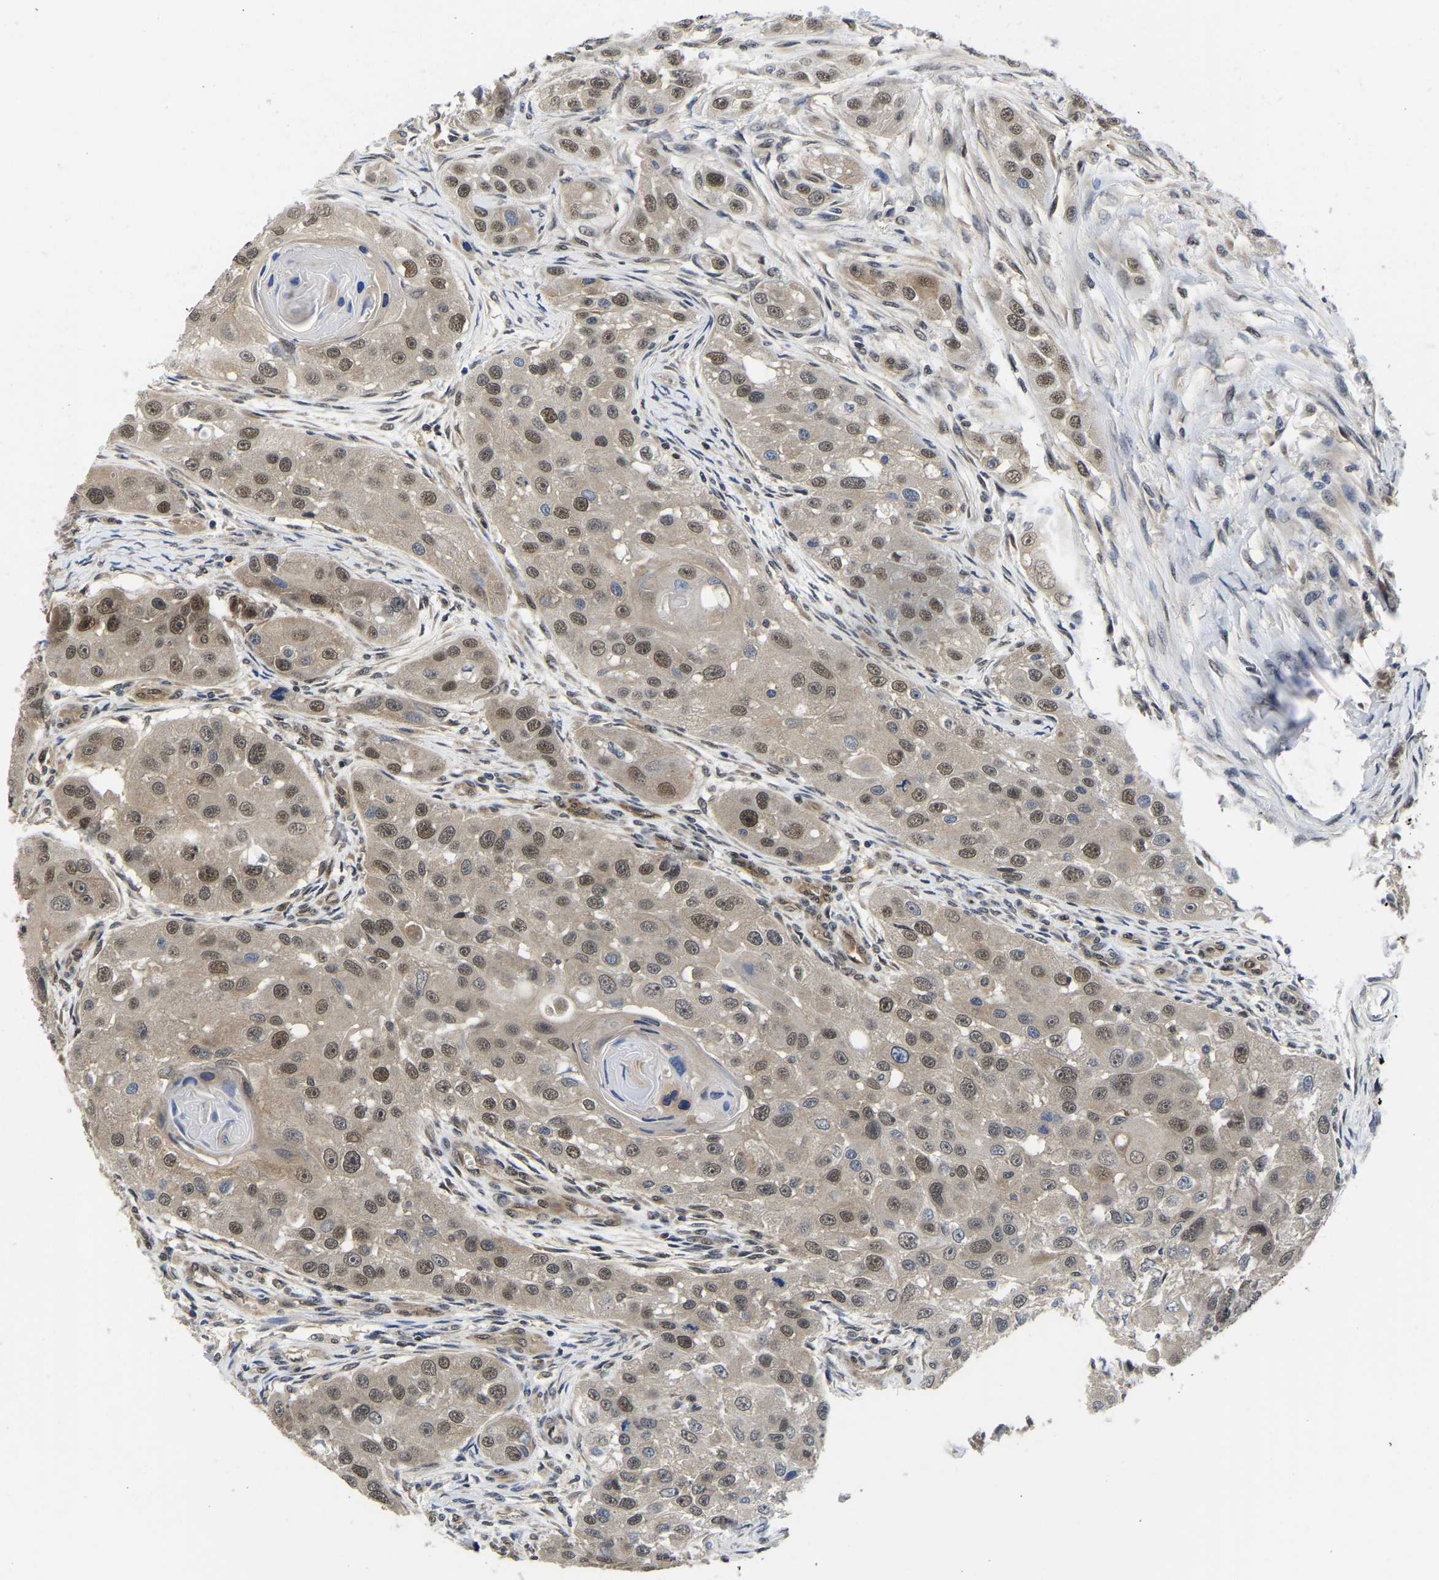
{"staining": {"intensity": "weak", "quantity": ">75%", "location": "cytoplasmic/membranous,nuclear"}, "tissue": "head and neck cancer", "cell_type": "Tumor cells", "image_type": "cancer", "snomed": [{"axis": "morphology", "description": "Normal tissue, NOS"}, {"axis": "morphology", "description": "Squamous cell carcinoma, NOS"}, {"axis": "topography", "description": "Skeletal muscle"}, {"axis": "topography", "description": "Head-Neck"}], "caption": "Brown immunohistochemical staining in human head and neck cancer exhibits weak cytoplasmic/membranous and nuclear staining in about >75% of tumor cells.", "gene": "MCOLN2", "patient": {"sex": "male", "age": 51}}